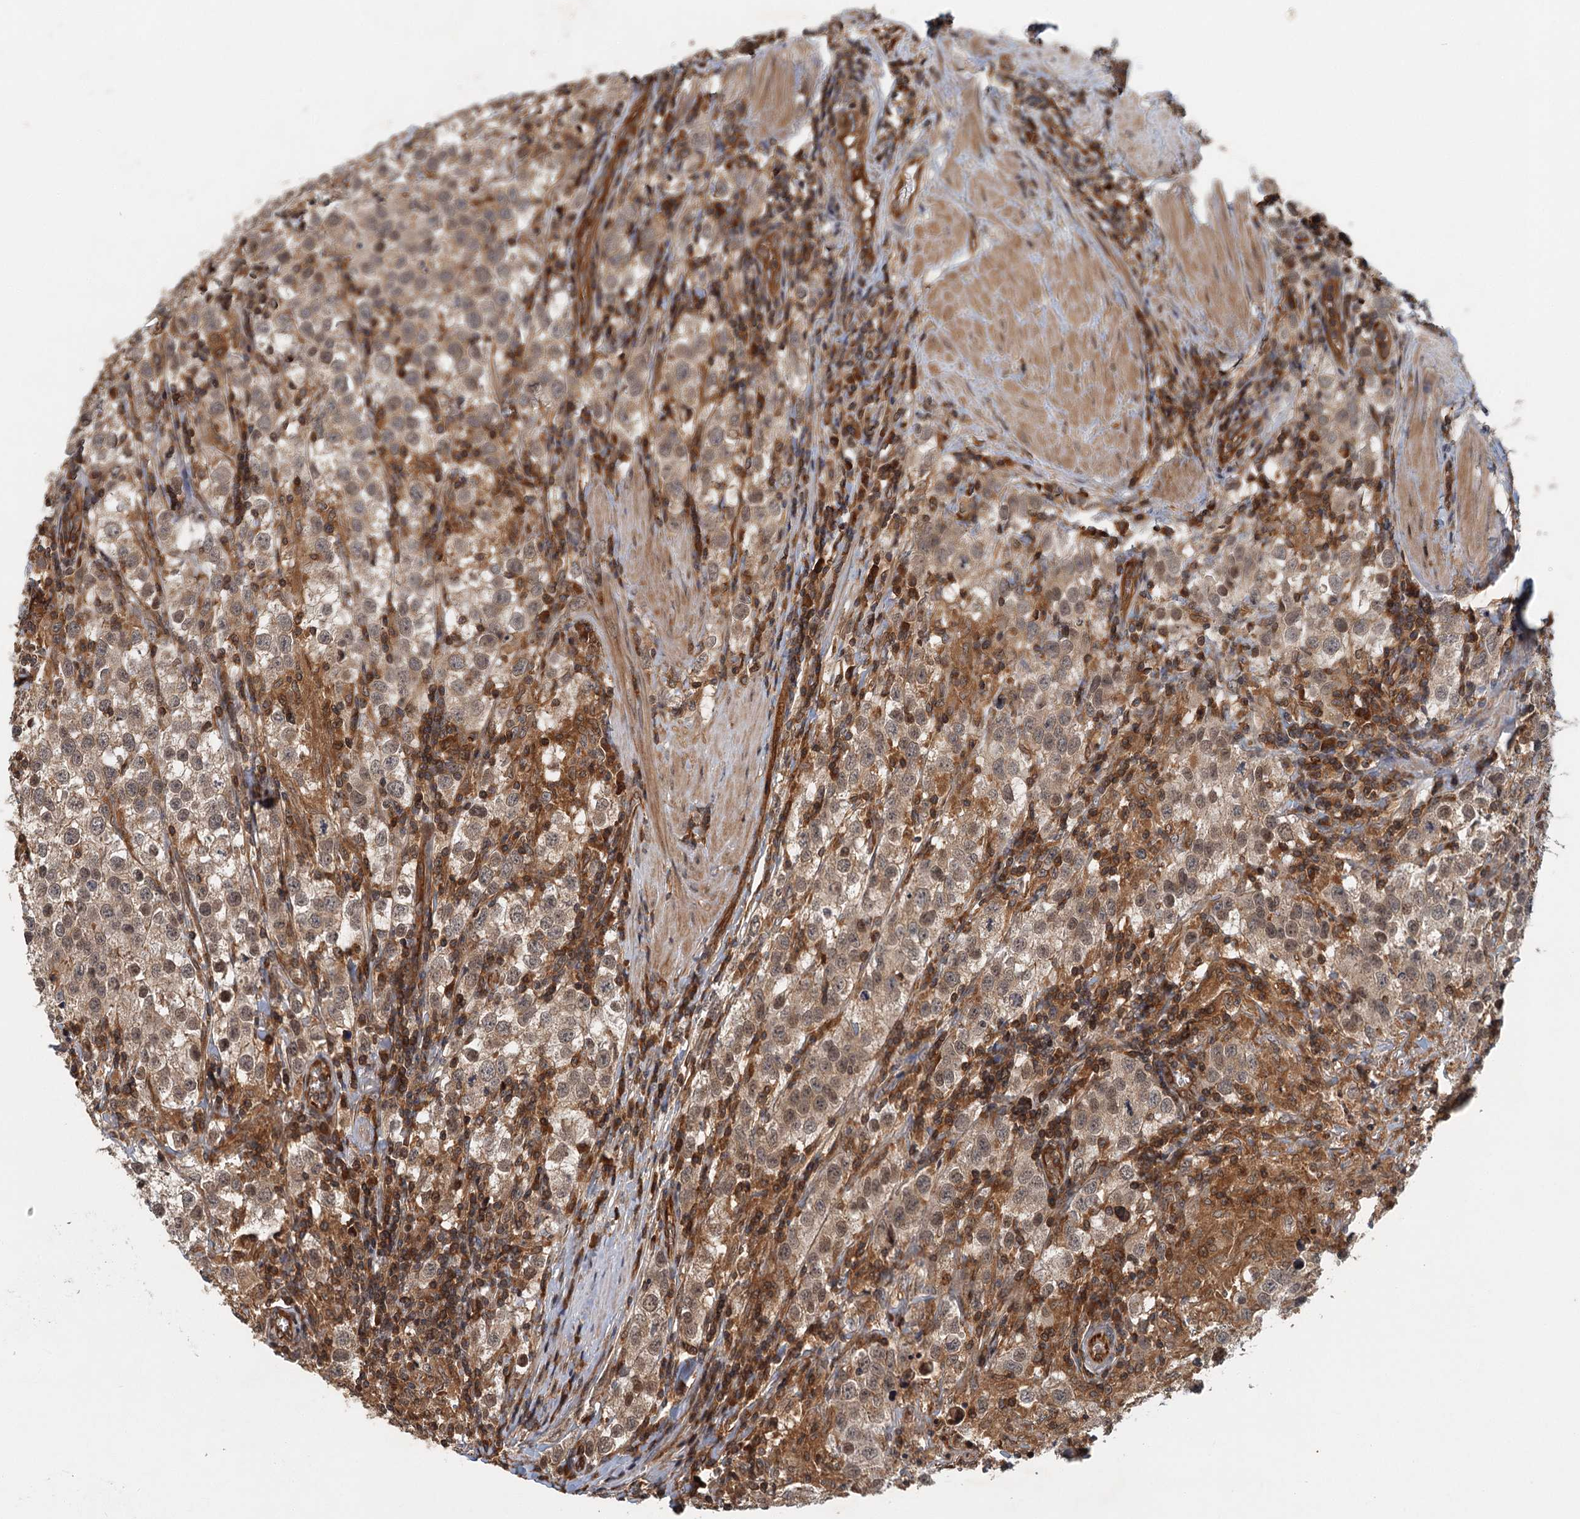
{"staining": {"intensity": "moderate", "quantity": ">75%", "location": "cytoplasmic/membranous,nuclear"}, "tissue": "testis cancer", "cell_type": "Tumor cells", "image_type": "cancer", "snomed": [{"axis": "morphology", "description": "Seminoma, NOS"}, {"axis": "morphology", "description": "Carcinoma, Embryonal, NOS"}, {"axis": "topography", "description": "Testis"}], "caption": "Immunohistochemical staining of seminoma (testis) displays moderate cytoplasmic/membranous and nuclear protein staining in approximately >75% of tumor cells. (brown staining indicates protein expression, while blue staining denotes nuclei).", "gene": "ZNF527", "patient": {"sex": "male", "age": 43}}